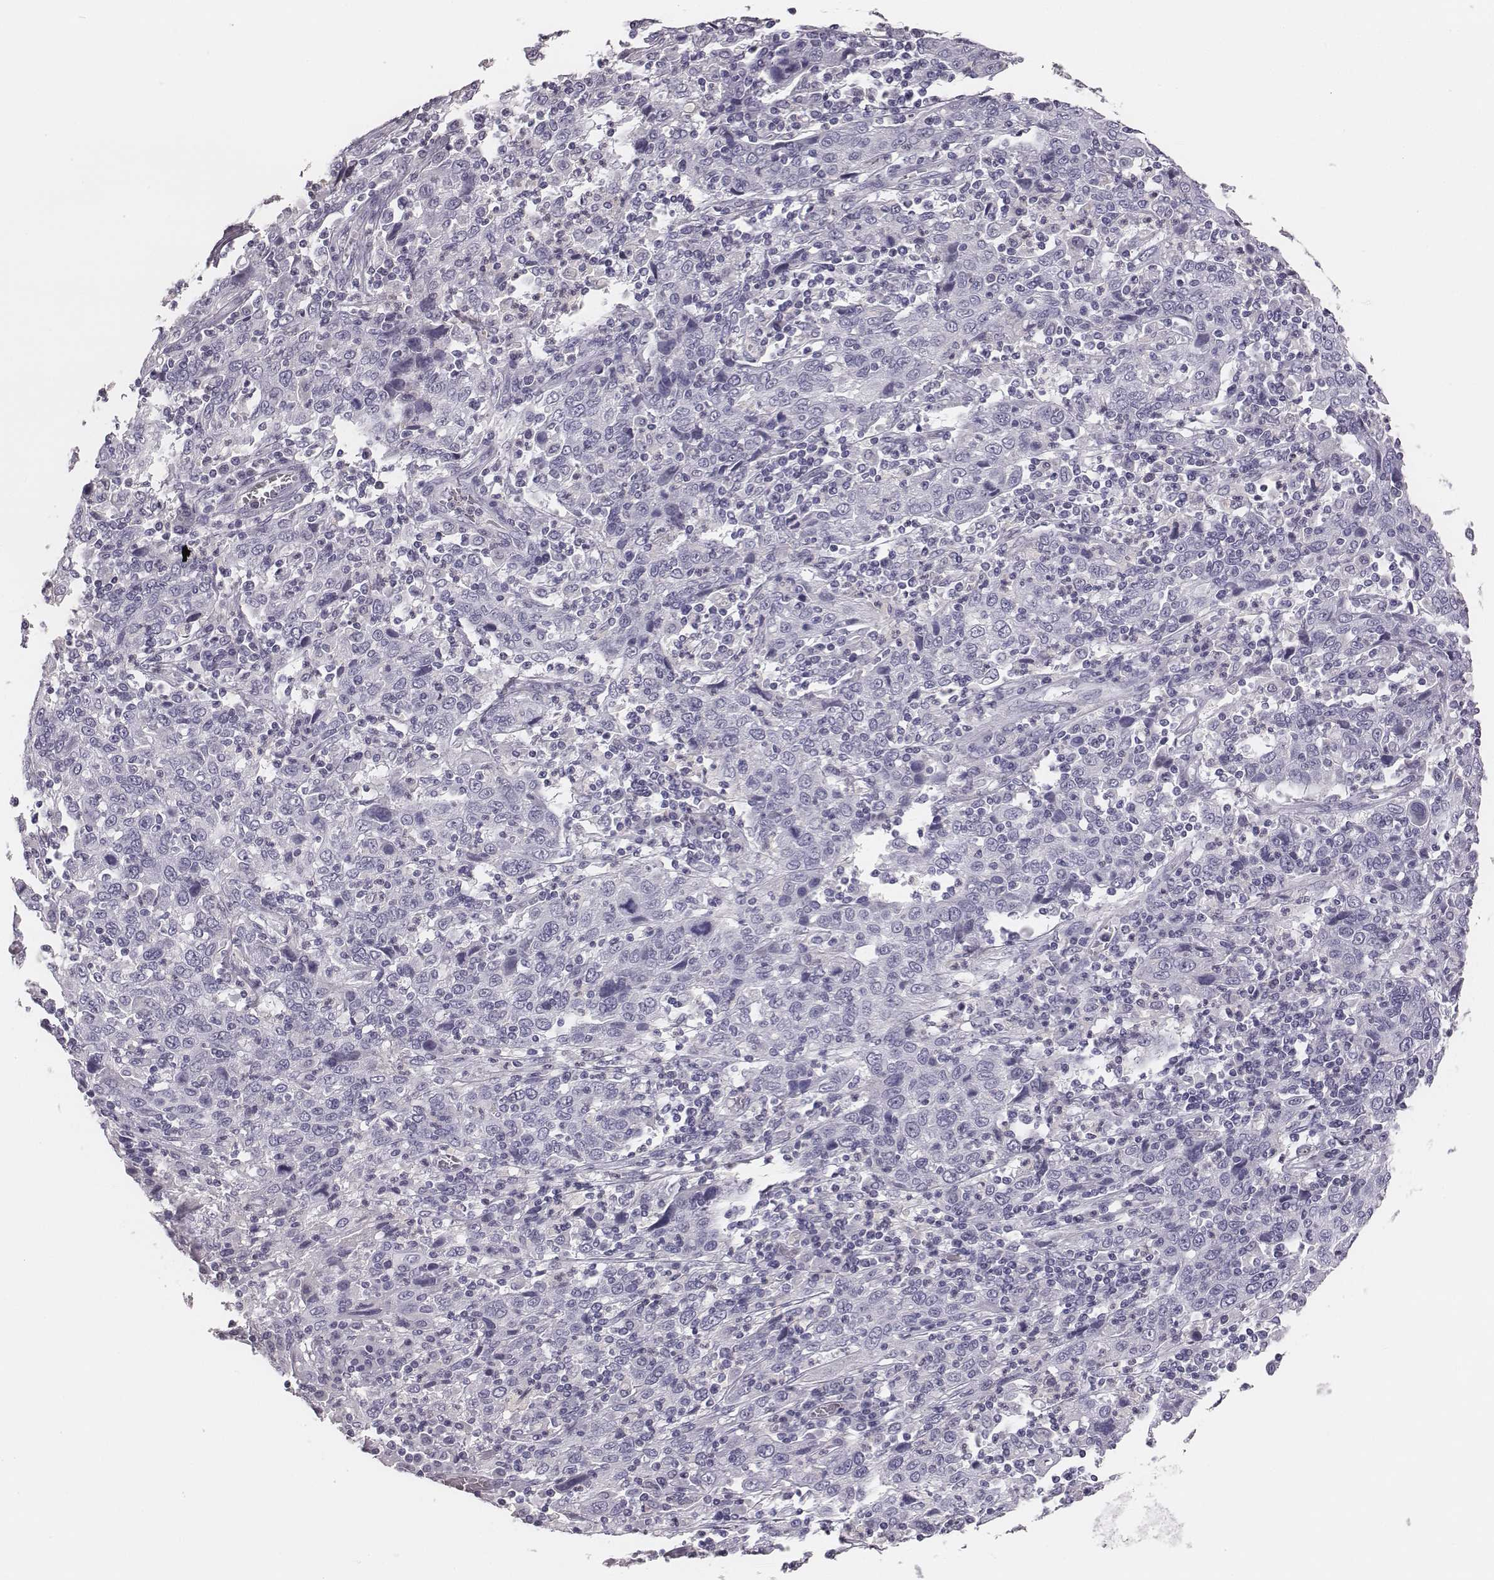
{"staining": {"intensity": "negative", "quantity": "none", "location": "none"}, "tissue": "cervical cancer", "cell_type": "Tumor cells", "image_type": "cancer", "snomed": [{"axis": "morphology", "description": "Squamous cell carcinoma, NOS"}, {"axis": "topography", "description": "Cervix"}], "caption": "Immunohistochemistry of cervical cancer (squamous cell carcinoma) reveals no staining in tumor cells.", "gene": "CSH1", "patient": {"sex": "female", "age": 46}}